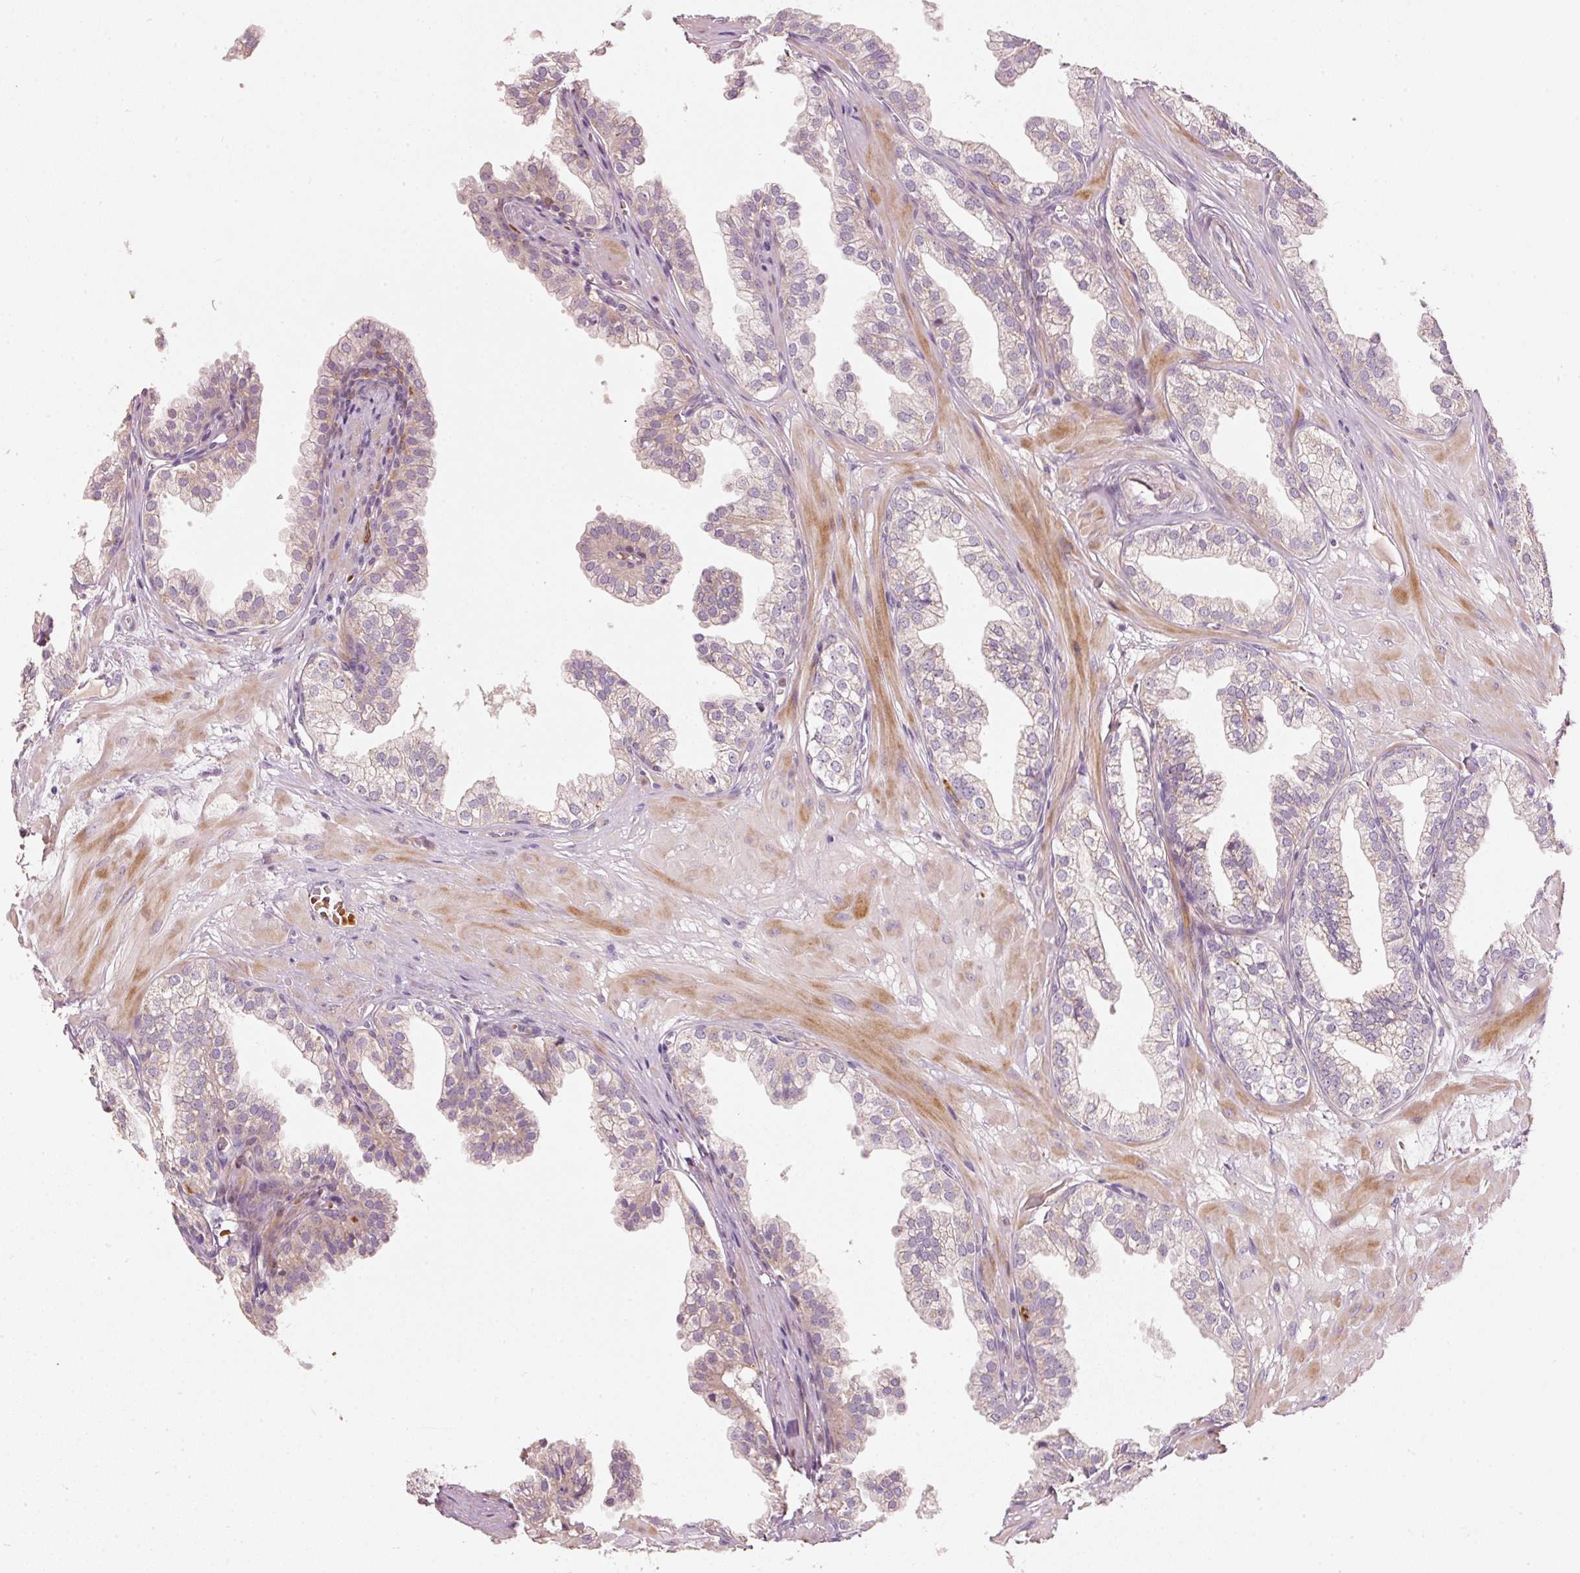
{"staining": {"intensity": "negative", "quantity": "none", "location": "none"}, "tissue": "prostate", "cell_type": "Glandular cells", "image_type": "normal", "snomed": [{"axis": "morphology", "description": "Normal tissue, NOS"}, {"axis": "topography", "description": "Prostate"}, {"axis": "topography", "description": "Peripheral nerve tissue"}], "caption": "DAB (3,3'-diaminobenzidine) immunohistochemical staining of normal prostate reveals no significant staining in glandular cells.", "gene": "KLHL21", "patient": {"sex": "male", "age": 55}}